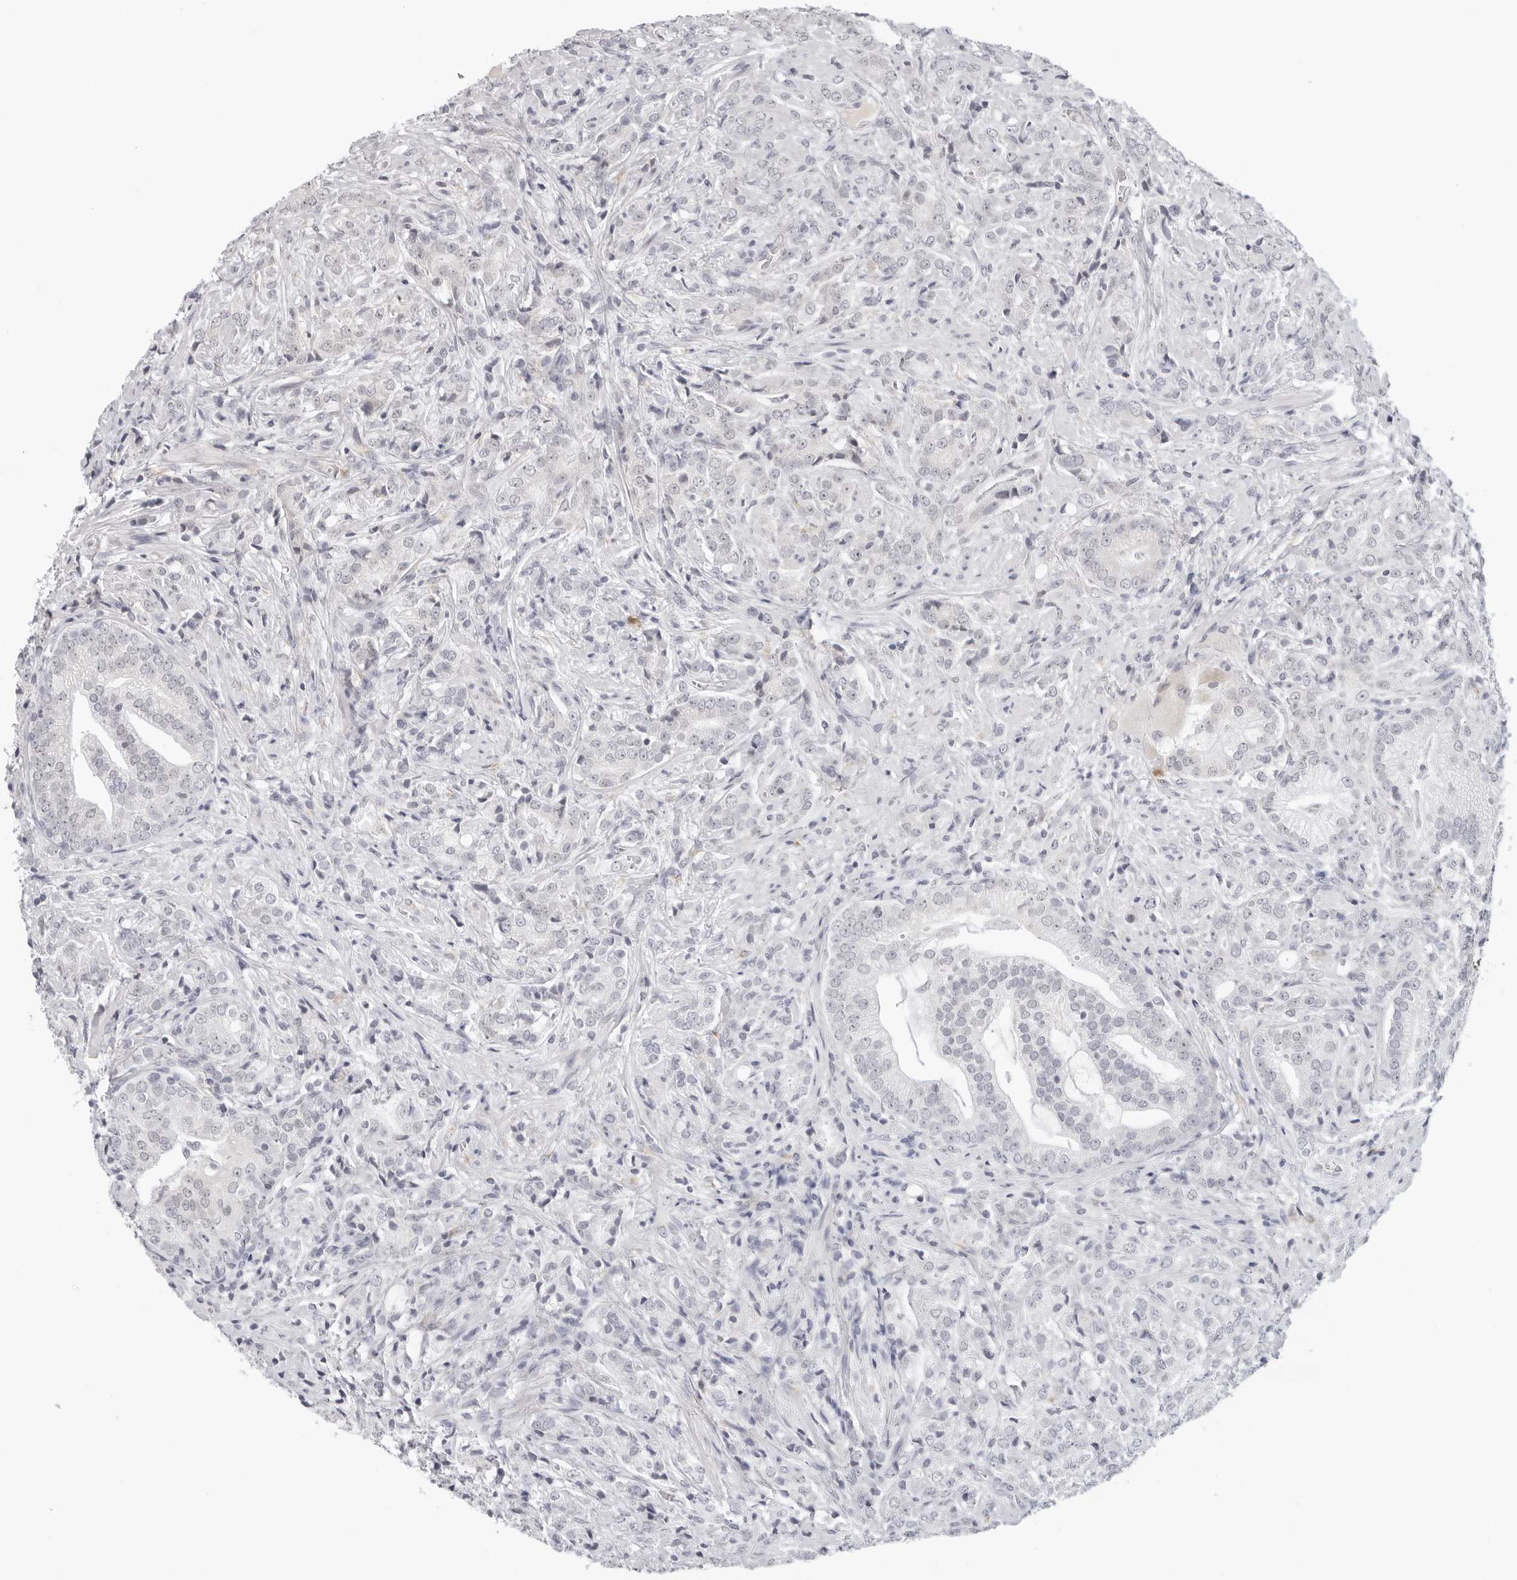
{"staining": {"intensity": "negative", "quantity": "none", "location": "none"}, "tissue": "prostate cancer", "cell_type": "Tumor cells", "image_type": "cancer", "snomed": [{"axis": "morphology", "description": "Adenocarcinoma, High grade"}, {"axis": "topography", "description": "Prostate"}], "caption": "High magnification brightfield microscopy of prostate adenocarcinoma (high-grade) stained with DAB (3,3'-diaminobenzidine) (brown) and counterstained with hematoxylin (blue): tumor cells show no significant staining. The staining is performed using DAB (3,3'-diaminobenzidine) brown chromogen with nuclei counter-stained in using hematoxylin.", "gene": "EDN2", "patient": {"sex": "male", "age": 57}}